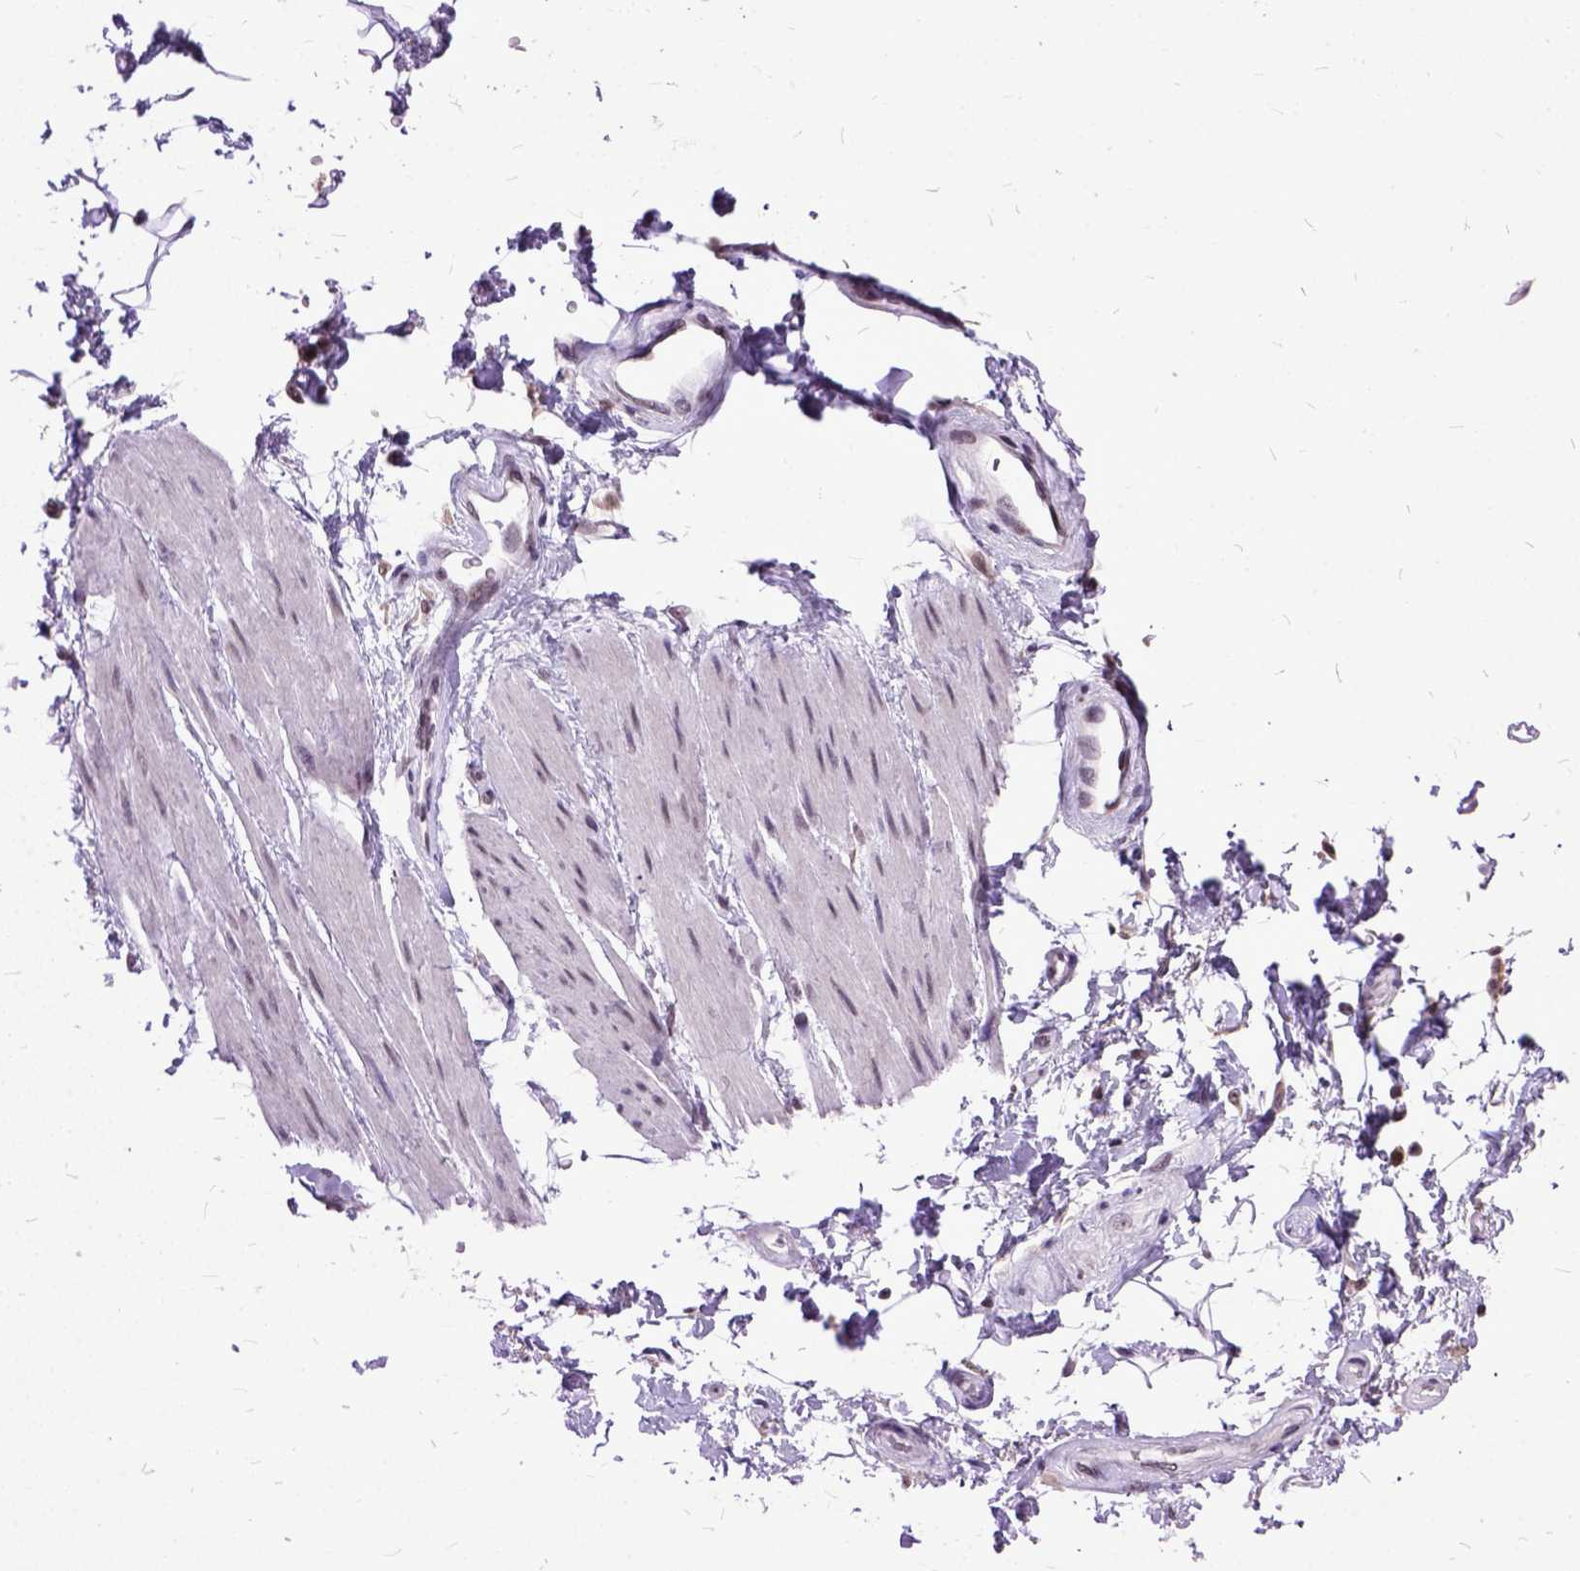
{"staining": {"intensity": "moderate", "quantity": ">75%", "location": "nuclear"}, "tissue": "adipose tissue", "cell_type": "Adipocytes", "image_type": "normal", "snomed": [{"axis": "morphology", "description": "Normal tissue, NOS"}, {"axis": "topography", "description": "Anal"}, {"axis": "topography", "description": "Peripheral nerve tissue"}], "caption": "The immunohistochemical stain shows moderate nuclear positivity in adipocytes of benign adipose tissue. The staining is performed using DAB (3,3'-diaminobenzidine) brown chromogen to label protein expression. The nuclei are counter-stained blue using hematoxylin.", "gene": "ORC5", "patient": {"sex": "male", "age": 51}}